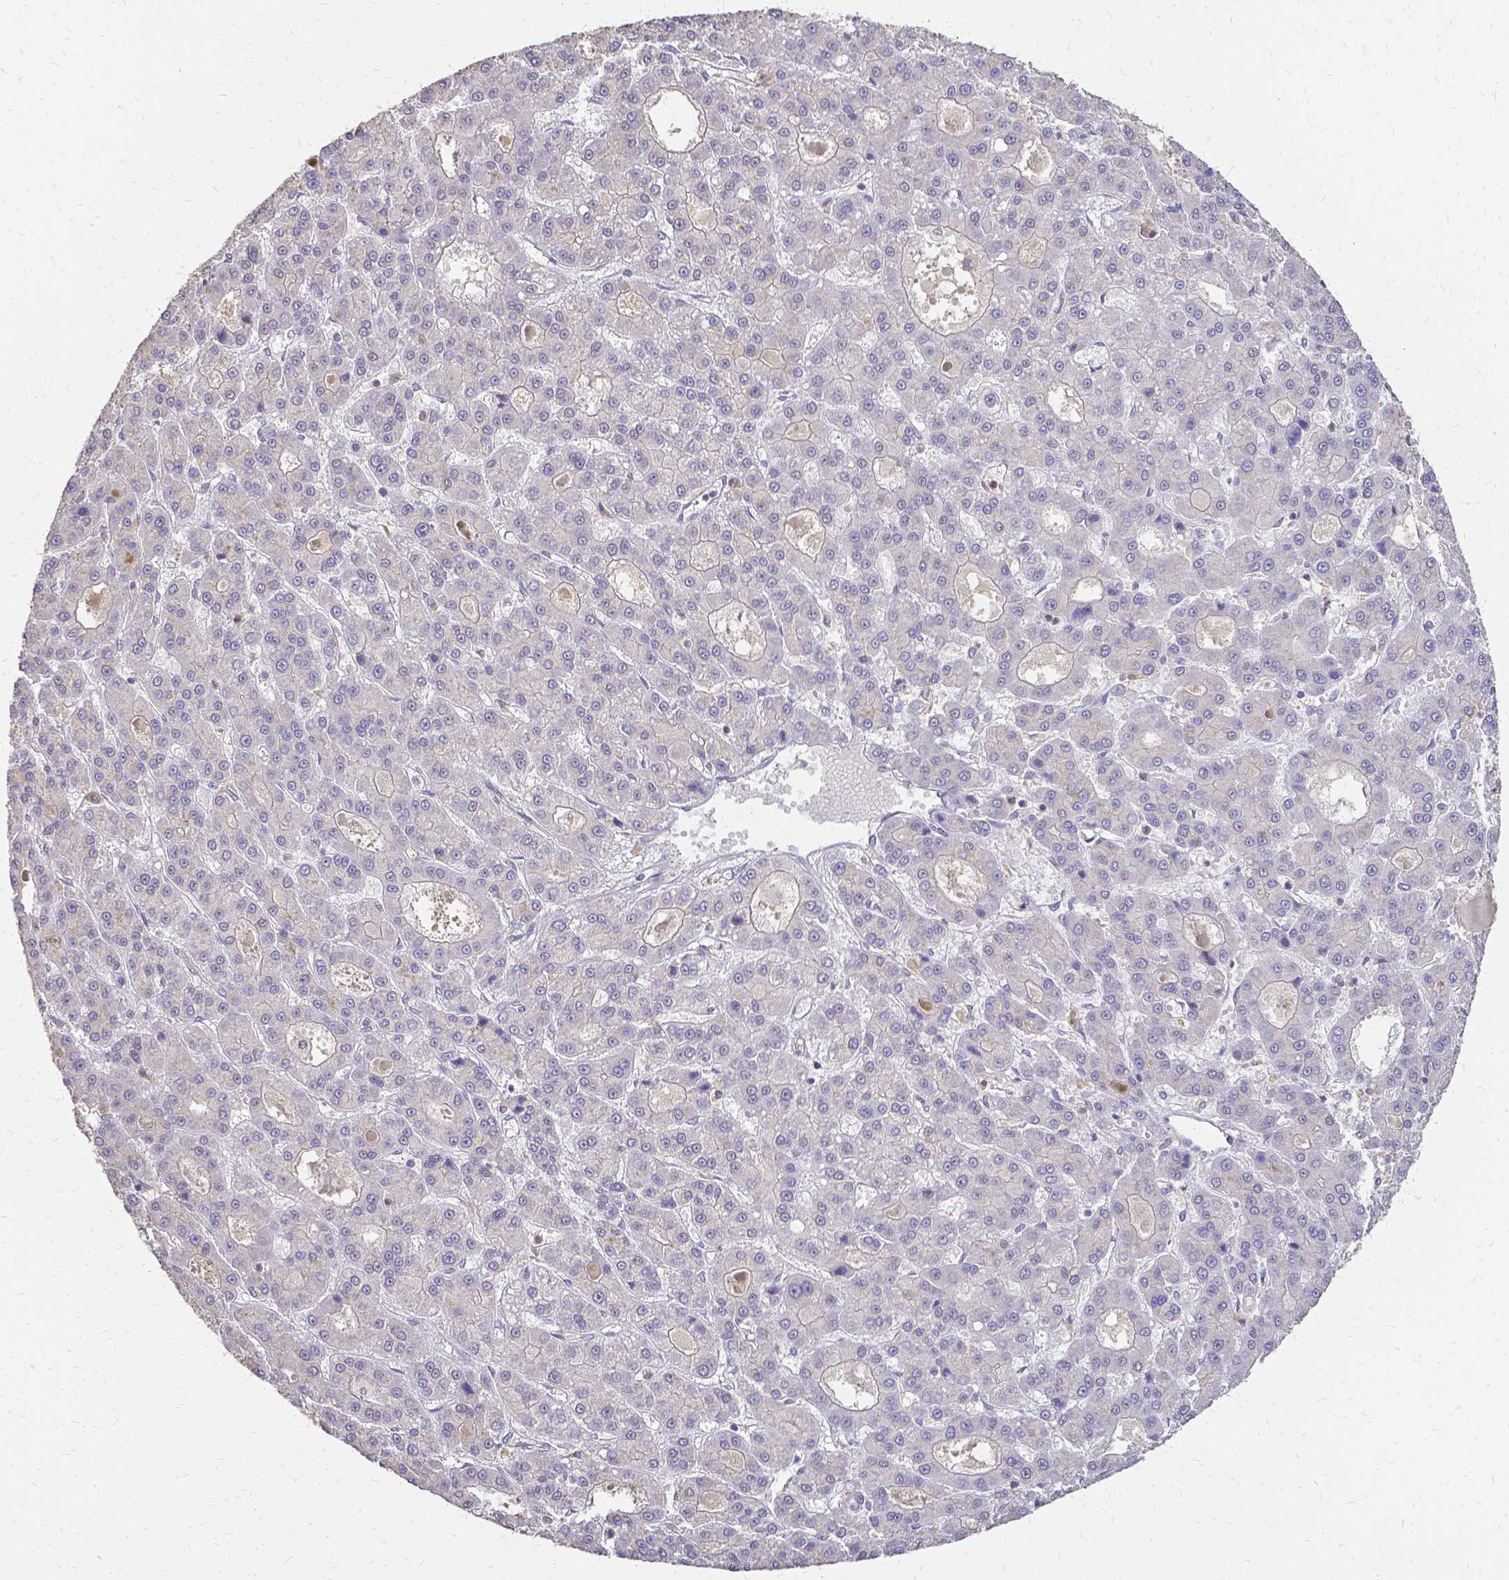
{"staining": {"intensity": "negative", "quantity": "none", "location": "none"}, "tissue": "liver cancer", "cell_type": "Tumor cells", "image_type": "cancer", "snomed": [{"axis": "morphology", "description": "Carcinoma, Hepatocellular, NOS"}, {"axis": "topography", "description": "Liver"}], "caption": "IHC of human liver cancer (hepatocellular carcinoma) exhibits no positivity in tumor cells. (DAB (3,3'-diaminobenzidine) immunohistochemistry (IHC) with hematoxylin counter stain).", "gene": "CIB1", "patient": {"sex": "male", "age": 70}}